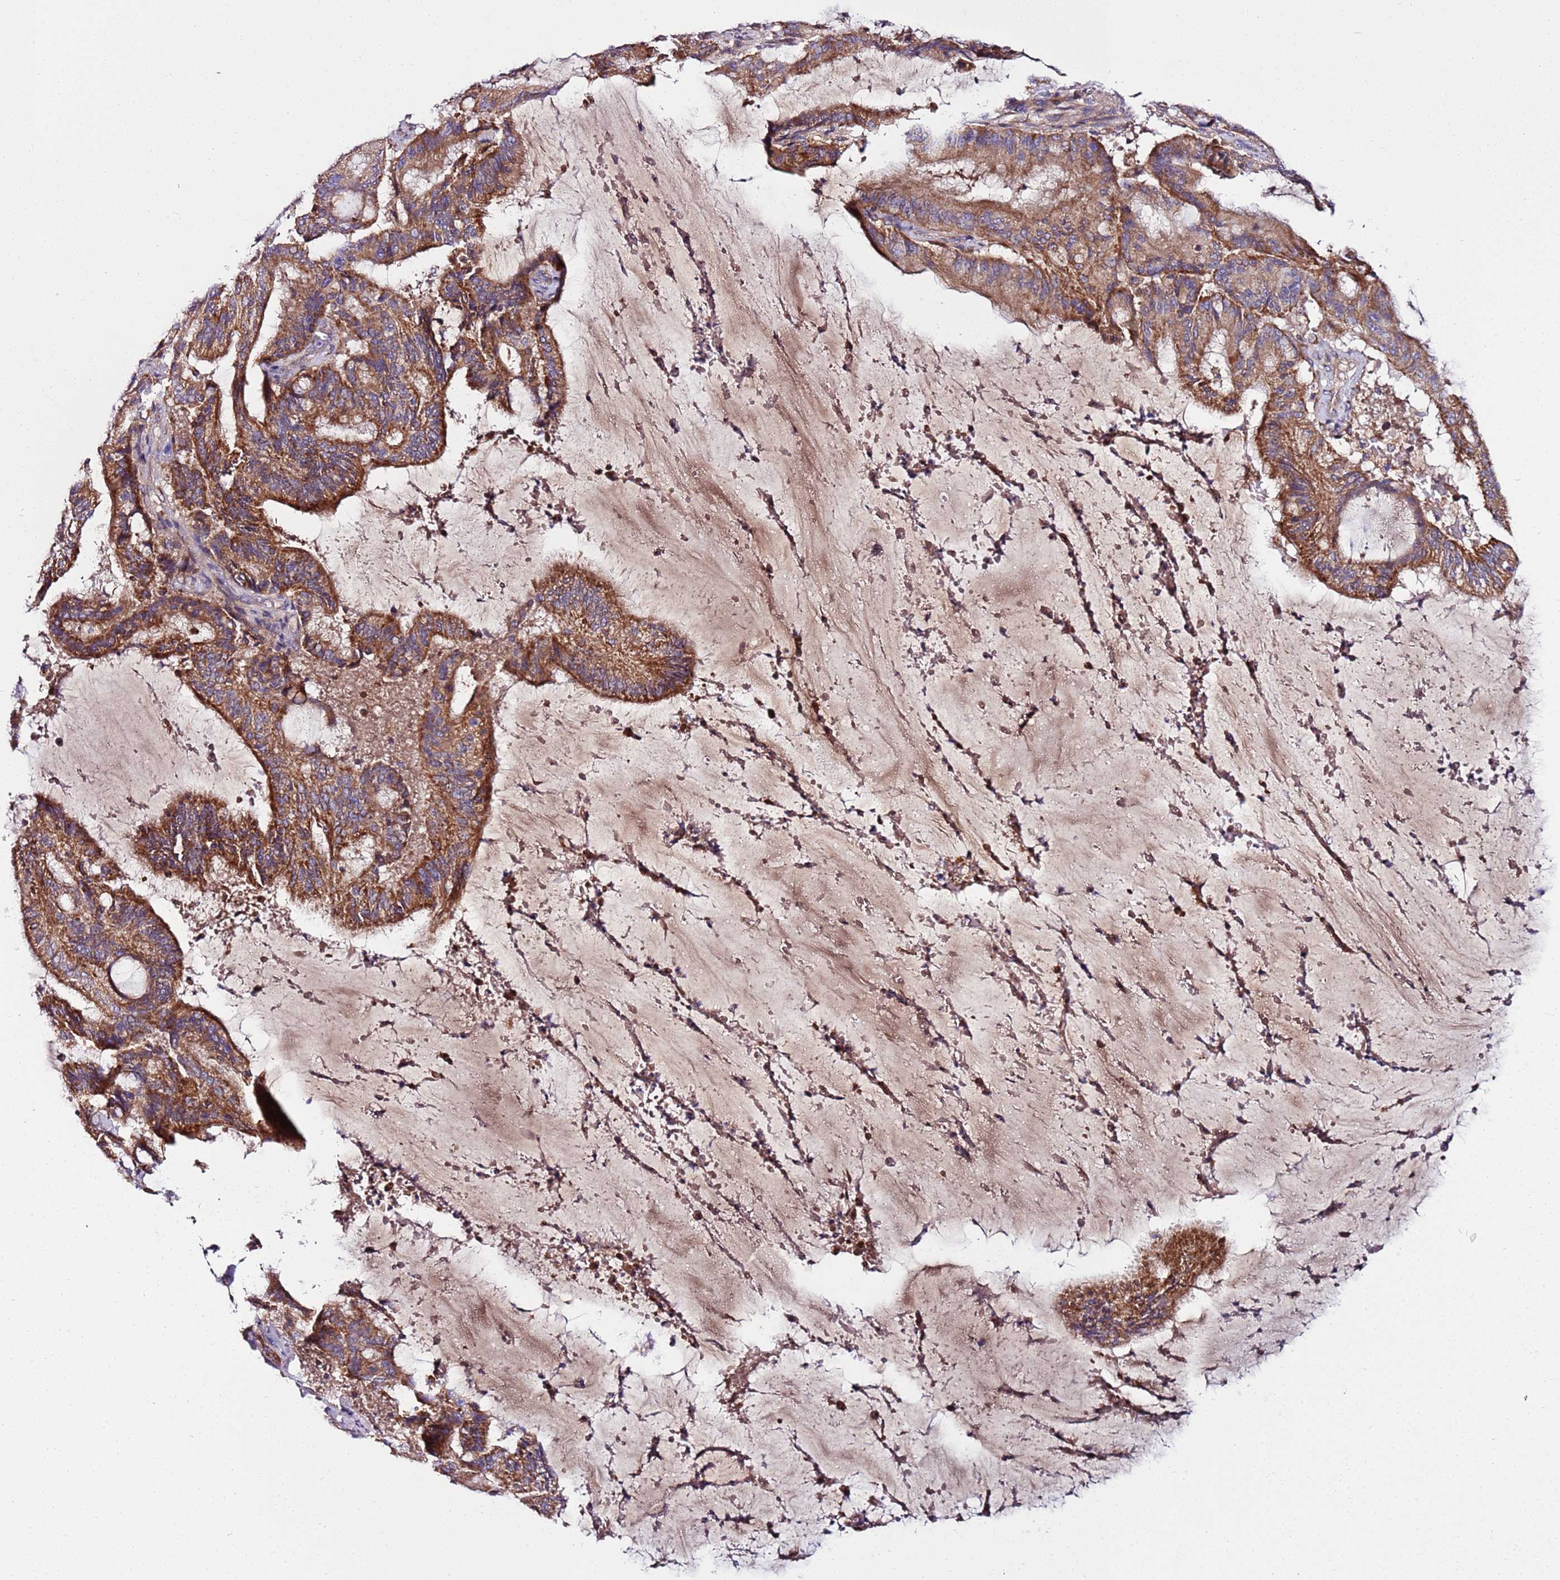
{"staining": {"intensity": "moderate", "quantity": ">75%", "location": "cytoplasmic/membranous"}, "tissue": "liver cancer", "cell_type": "Tumor cells", "image_type": "cancer", "snomed": [{"axis": "morphology", "description": "Normal tissue, NOS"}, {"axis": "morphology", "description": "Cholangiocarcinoma"}, {"axis": "topography", "description": "Liver"}, {"axis": "topography", "description": "Peripheral nerve tissue"}], "caption": "Immunohistochemistry micrograph of neoplastic tissue: liver cholangiocarcinoma stained using IHC demonstrates medium levels of moderate protein expression localized specifically in the cytoplasmic/membranous of tumor cells, appearing as a cytoplasmic/membranous brown color.", "gene": "C19orf12", "patient": {"sex": "female", "age": 73}}